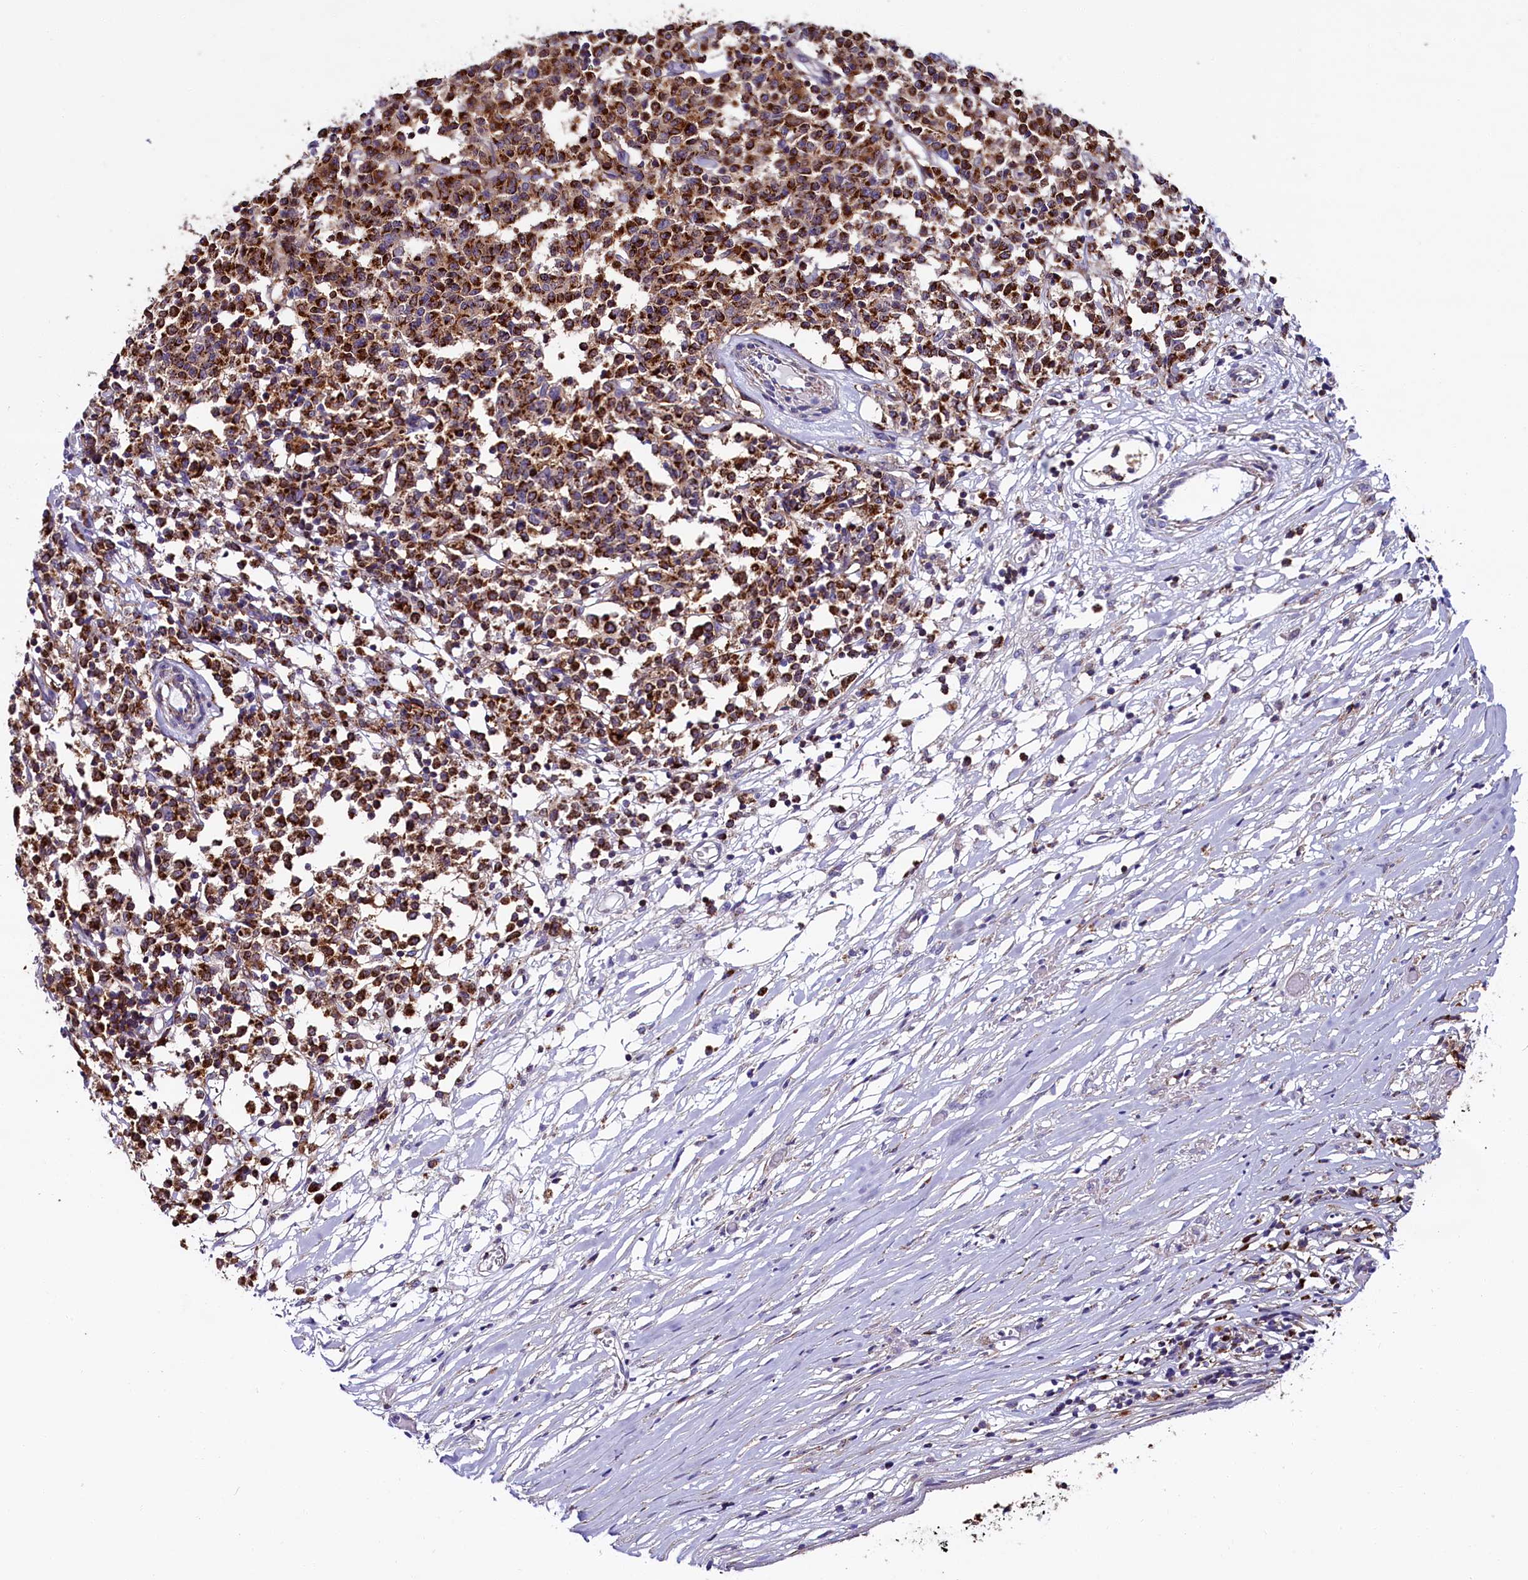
{"staining": {"intensity": "strong", "quantity": ">75%", "location": "cytoplasmic/membranous"}, "tissue": "lymphoma", "cell_type": "Tumor cells", "image_type": "cancer", "snomed": [{"axis": "morphology", "description": "Malignant lymphoma, non-Hodgkin's type, Low grade"}, {"axis": "topography", "description": "Small intestine"}], "caption": "Protein staining exhibits strong cytoplasmic/membranous positivity in about >75% of tumor cells in lymphoma.", "gene": "IL20RA", "patient": {"sex": "female", "age": 59}}